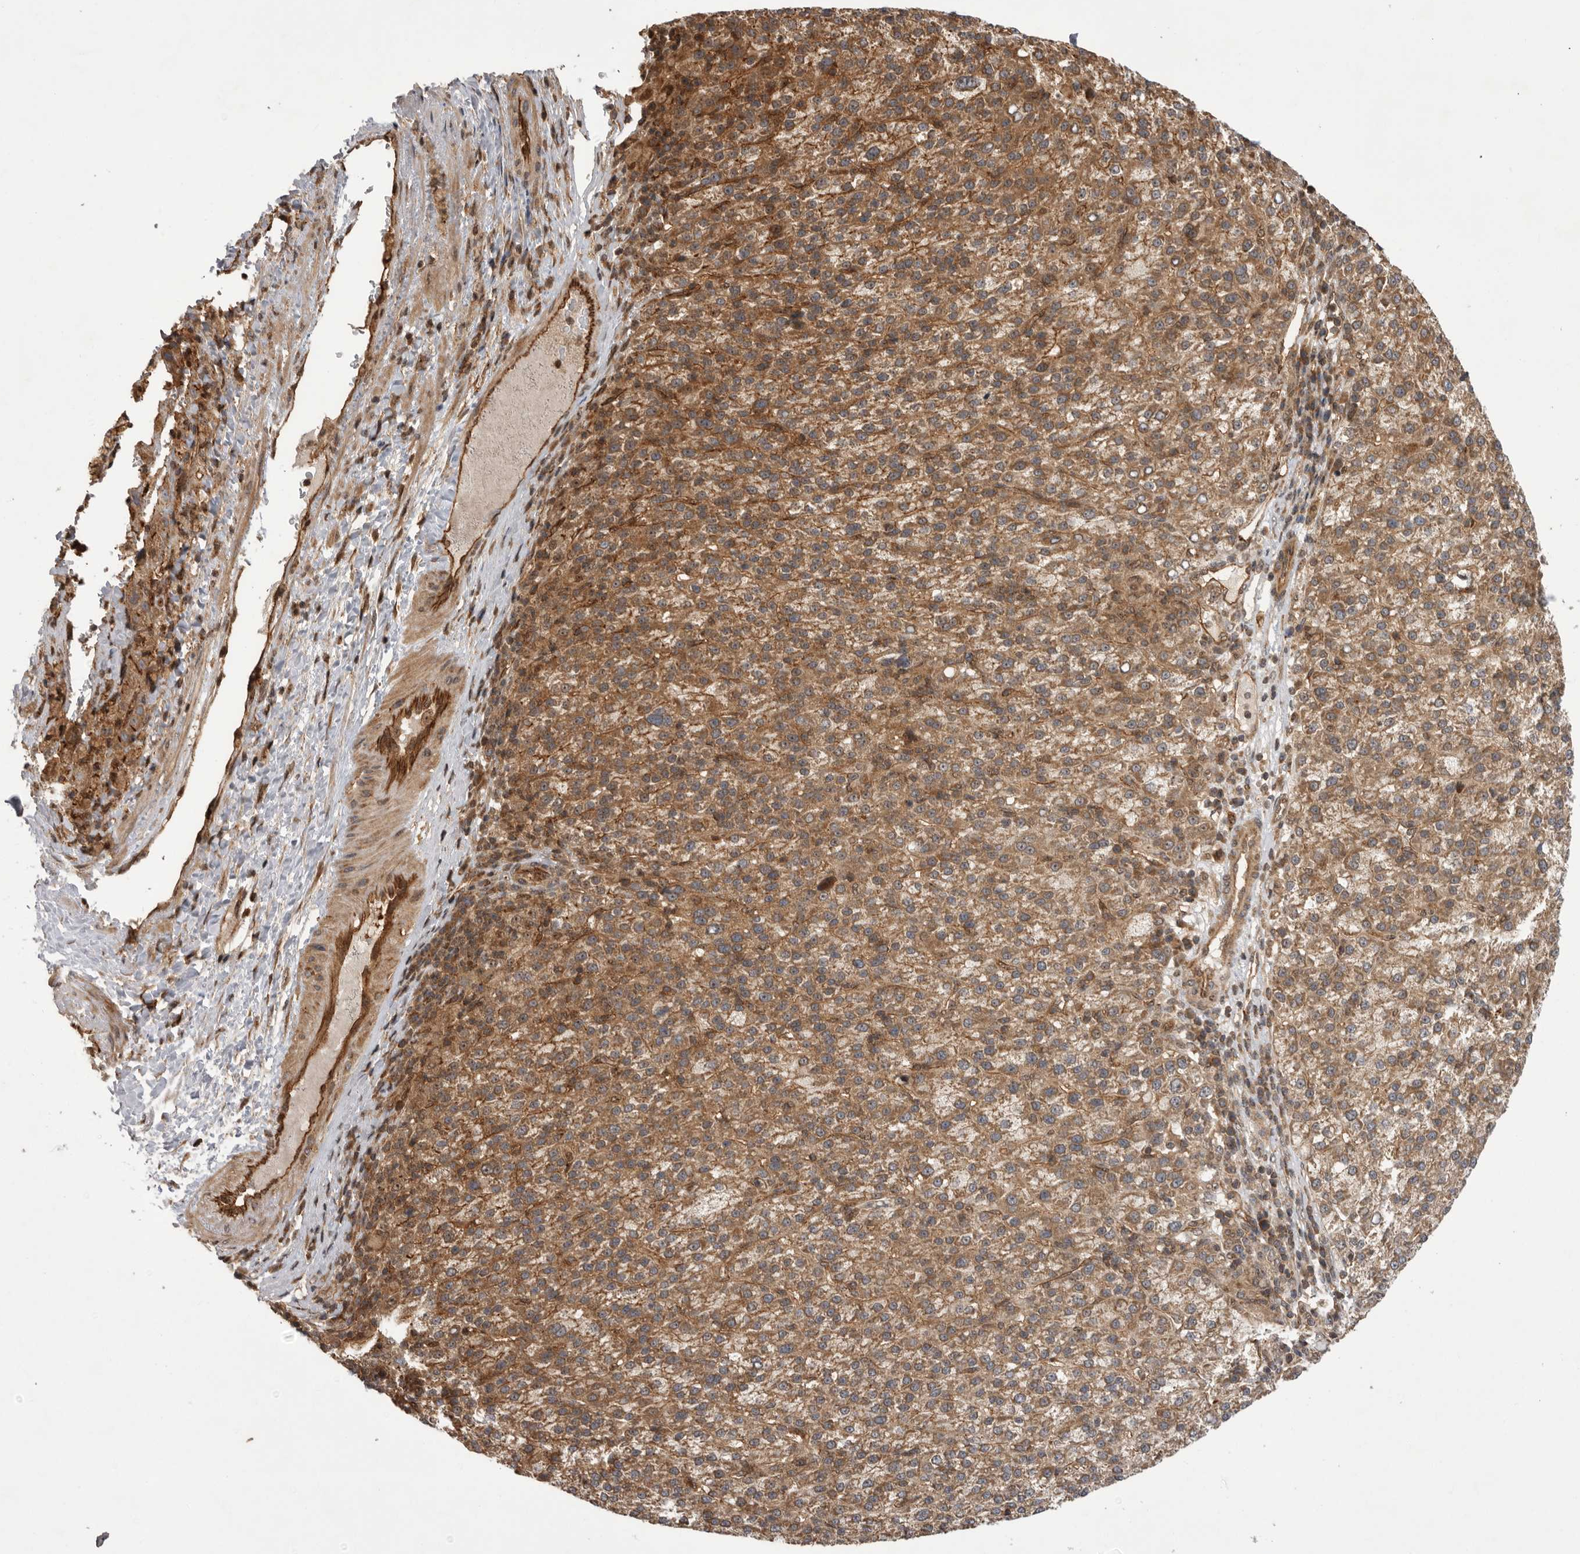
{"staining": {"intensity": "moderate", "quantity": ">75%", "location": "cytoplasmic/membranous"}, "tissue": "liver cancer", "cell_type": "Tumor cells", "image_type": "cancer", "snomed": [{"axis": "morphology", "description": "Carcinoma, Hepatocellular, NOS"}, {"axis": "topography", "description": "Liver"}], "caption": "IHC staining of liver cancer, which reveals medium levels of moderate cytoplasmic/membranous positivity in approximately >75% of tumor cells indicating moderate cytoplasmic/membranous protein expression. The staining was performed using DAB (brown) for protein detection and nuclei were counterstained in hematoxylin (blue).", "gene": "DHDDS", "patient": {"sex": "female", "age": 58}}